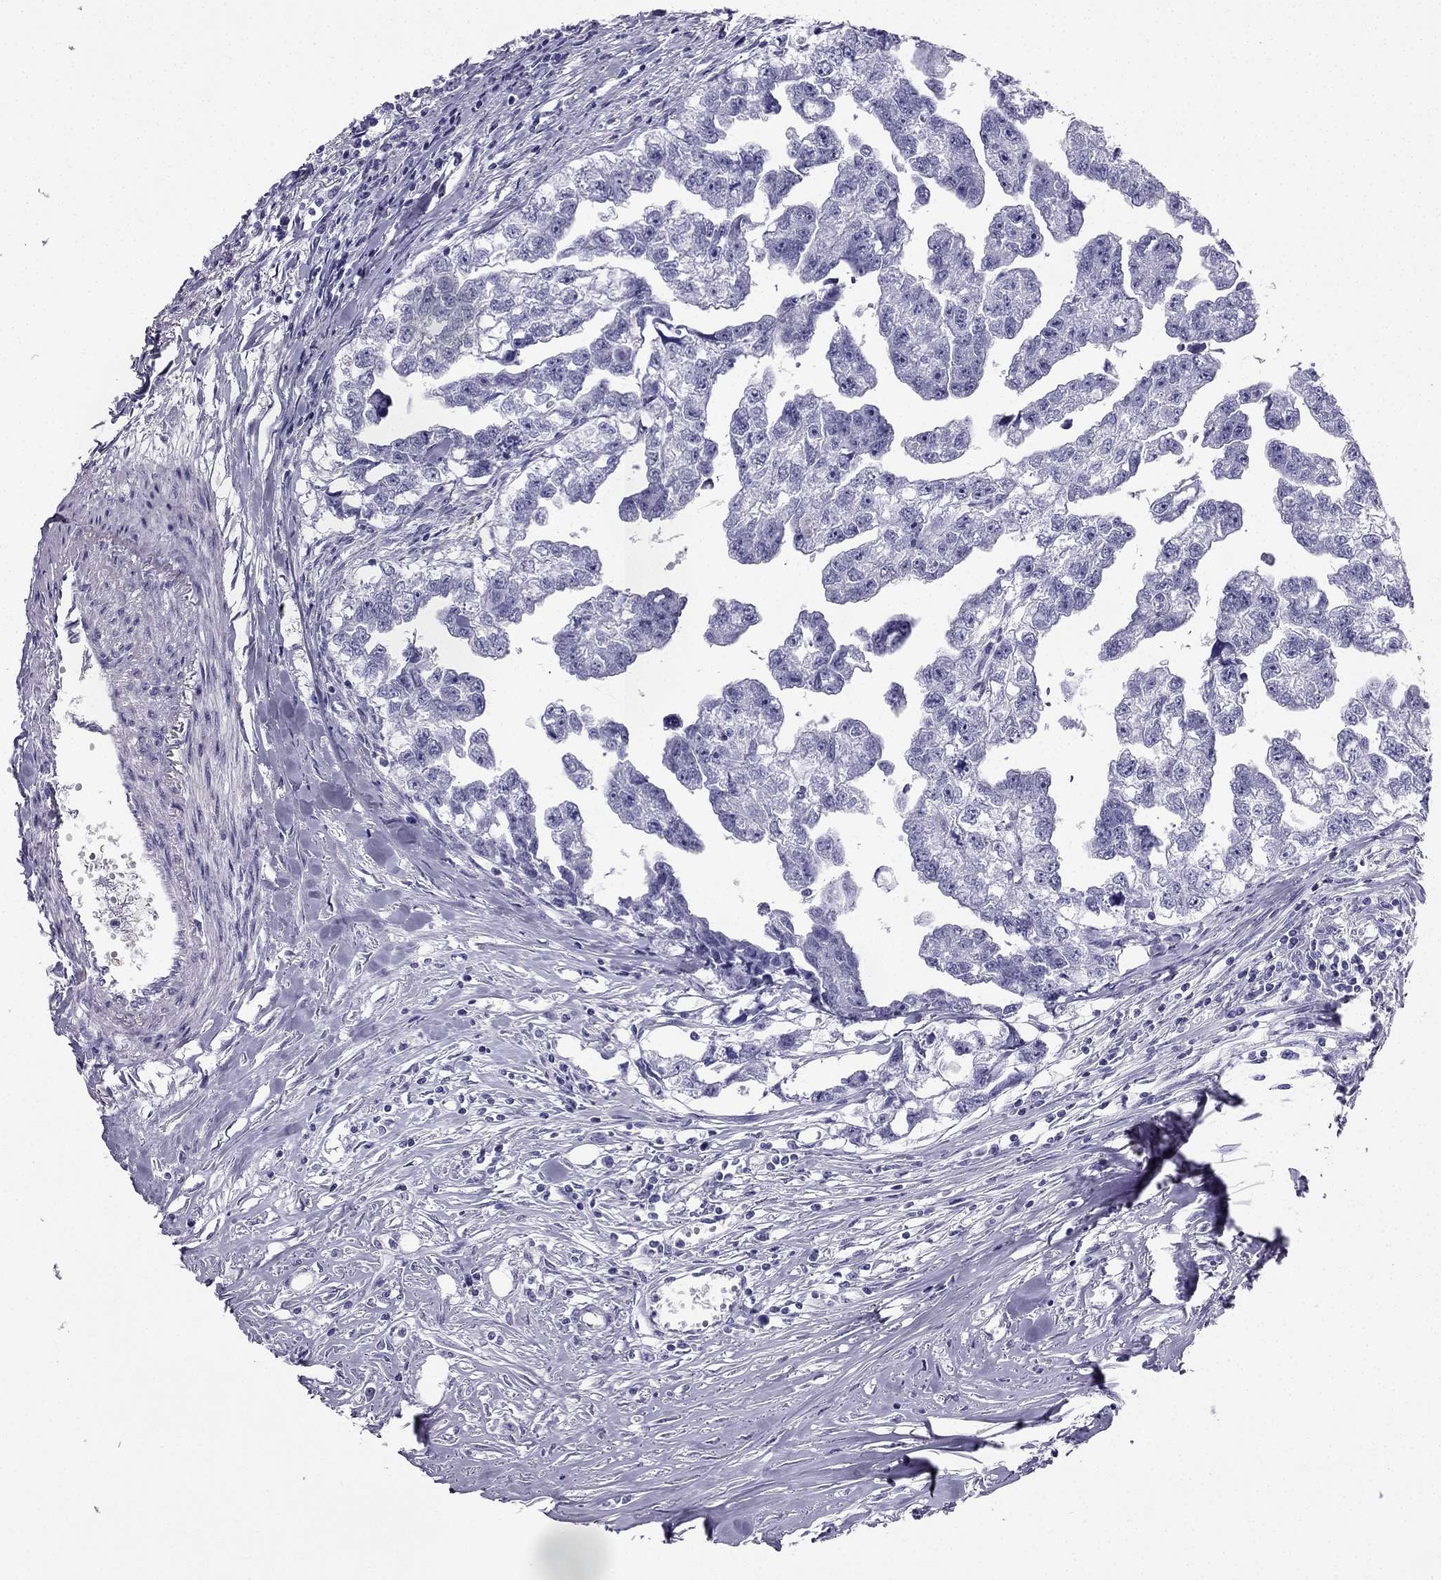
{"staining": {"intensity": "negative", "quantity": "none", "location": "none"}, "tissue": "testis cancer", "cell_type": "Tumor cells", "image_type": "cancer", "snomed": [{"axis": "morphology", "description": "Carcinoma, Embryonal, NOS"}, {"axis": "morphology", "description": "Teratoma, malignant, NOS"}, {"axis": "topography", "description": "Testis"}], "caption": "An image of human embryonal carcinoma (testis) is negative for staining in tumor cells.", "gene": "TFF3", "patient": {"sex": "male", "age": 44}}